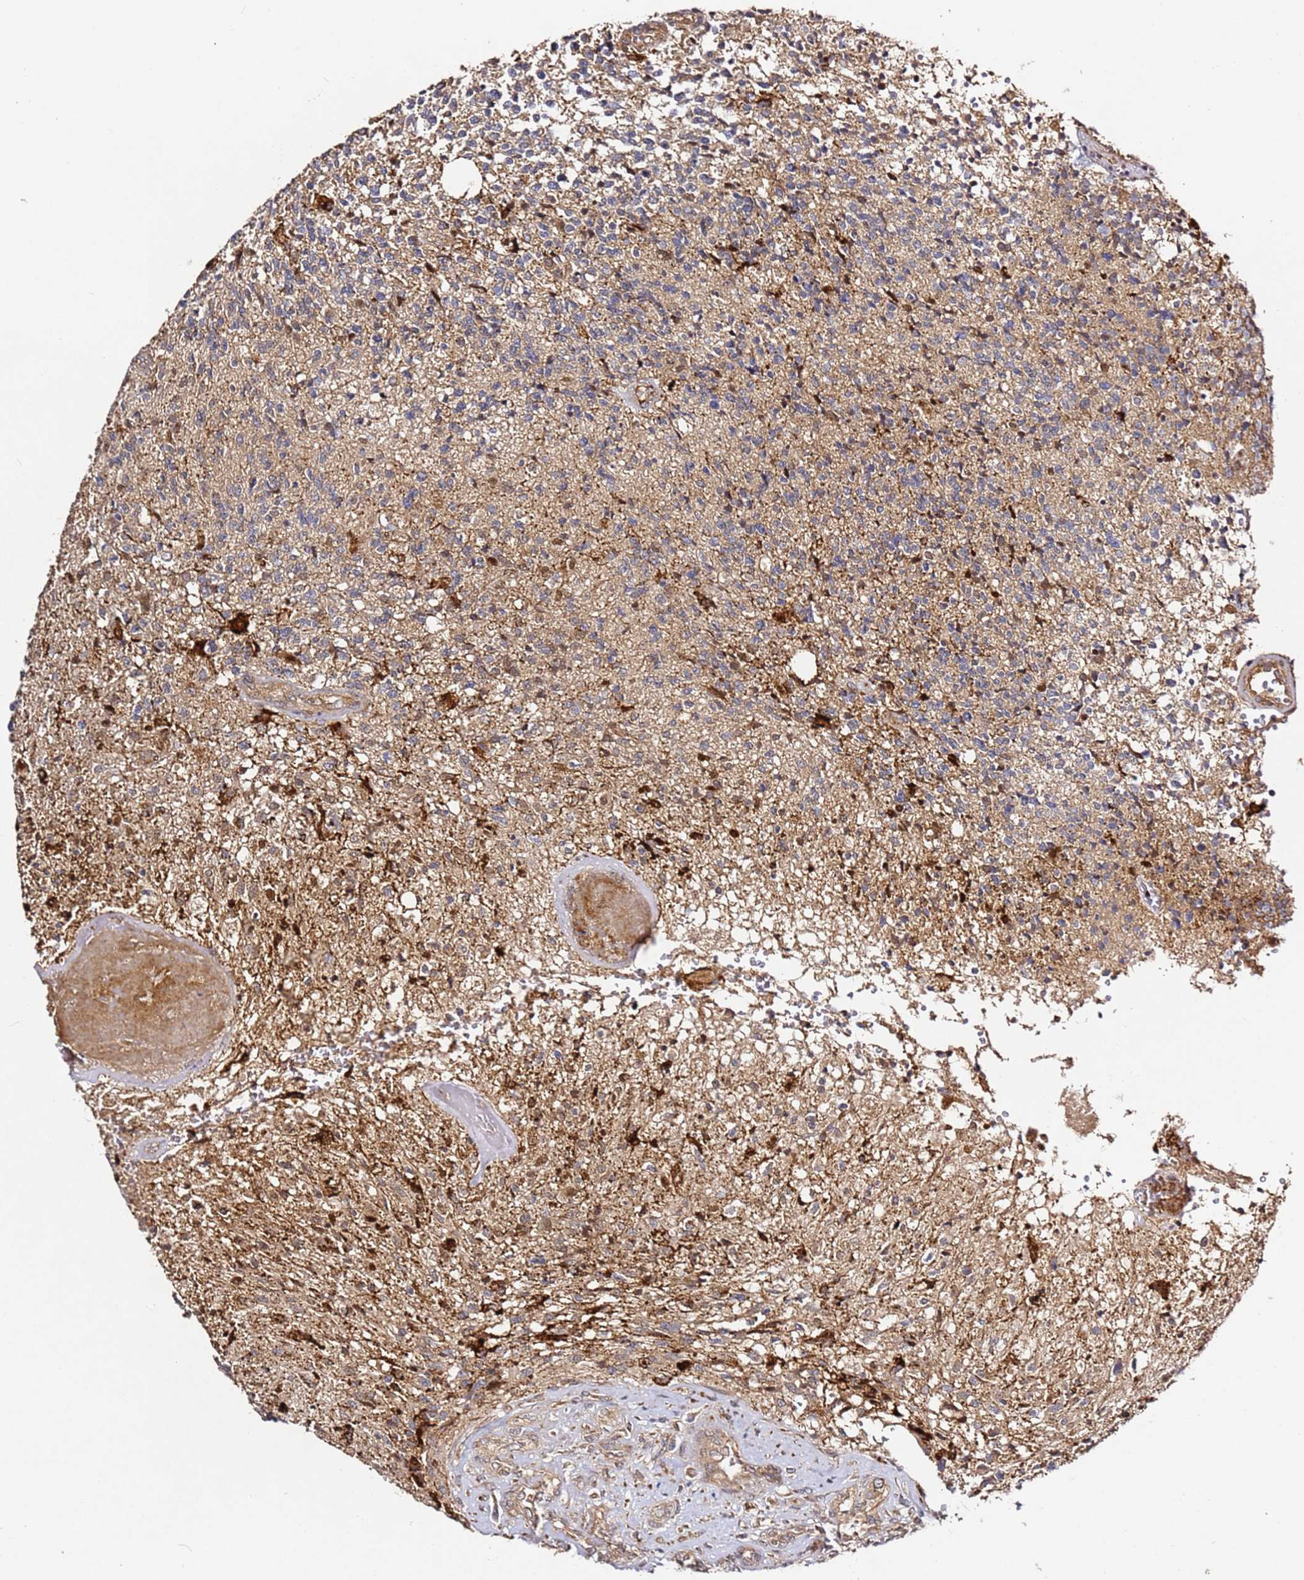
{"staining": {"intensity": "negative", "quantity": "none", "location": "none"}, "tissue": "glioma", "cell_type": "Tumor cells", "image_type": "cancer", "snomed": [{"axis": "morphology", "description": "Glioma, malignant, High grade"}, {"axis": "topography", "description": "Brain"}], "caption": "This is a histopathology image of IHC staining of malignant glioma (high-grade), which shows no positivity in tumor cells.", "gene": "ALG11", "patient": {"sex": "male", "age": 56}}